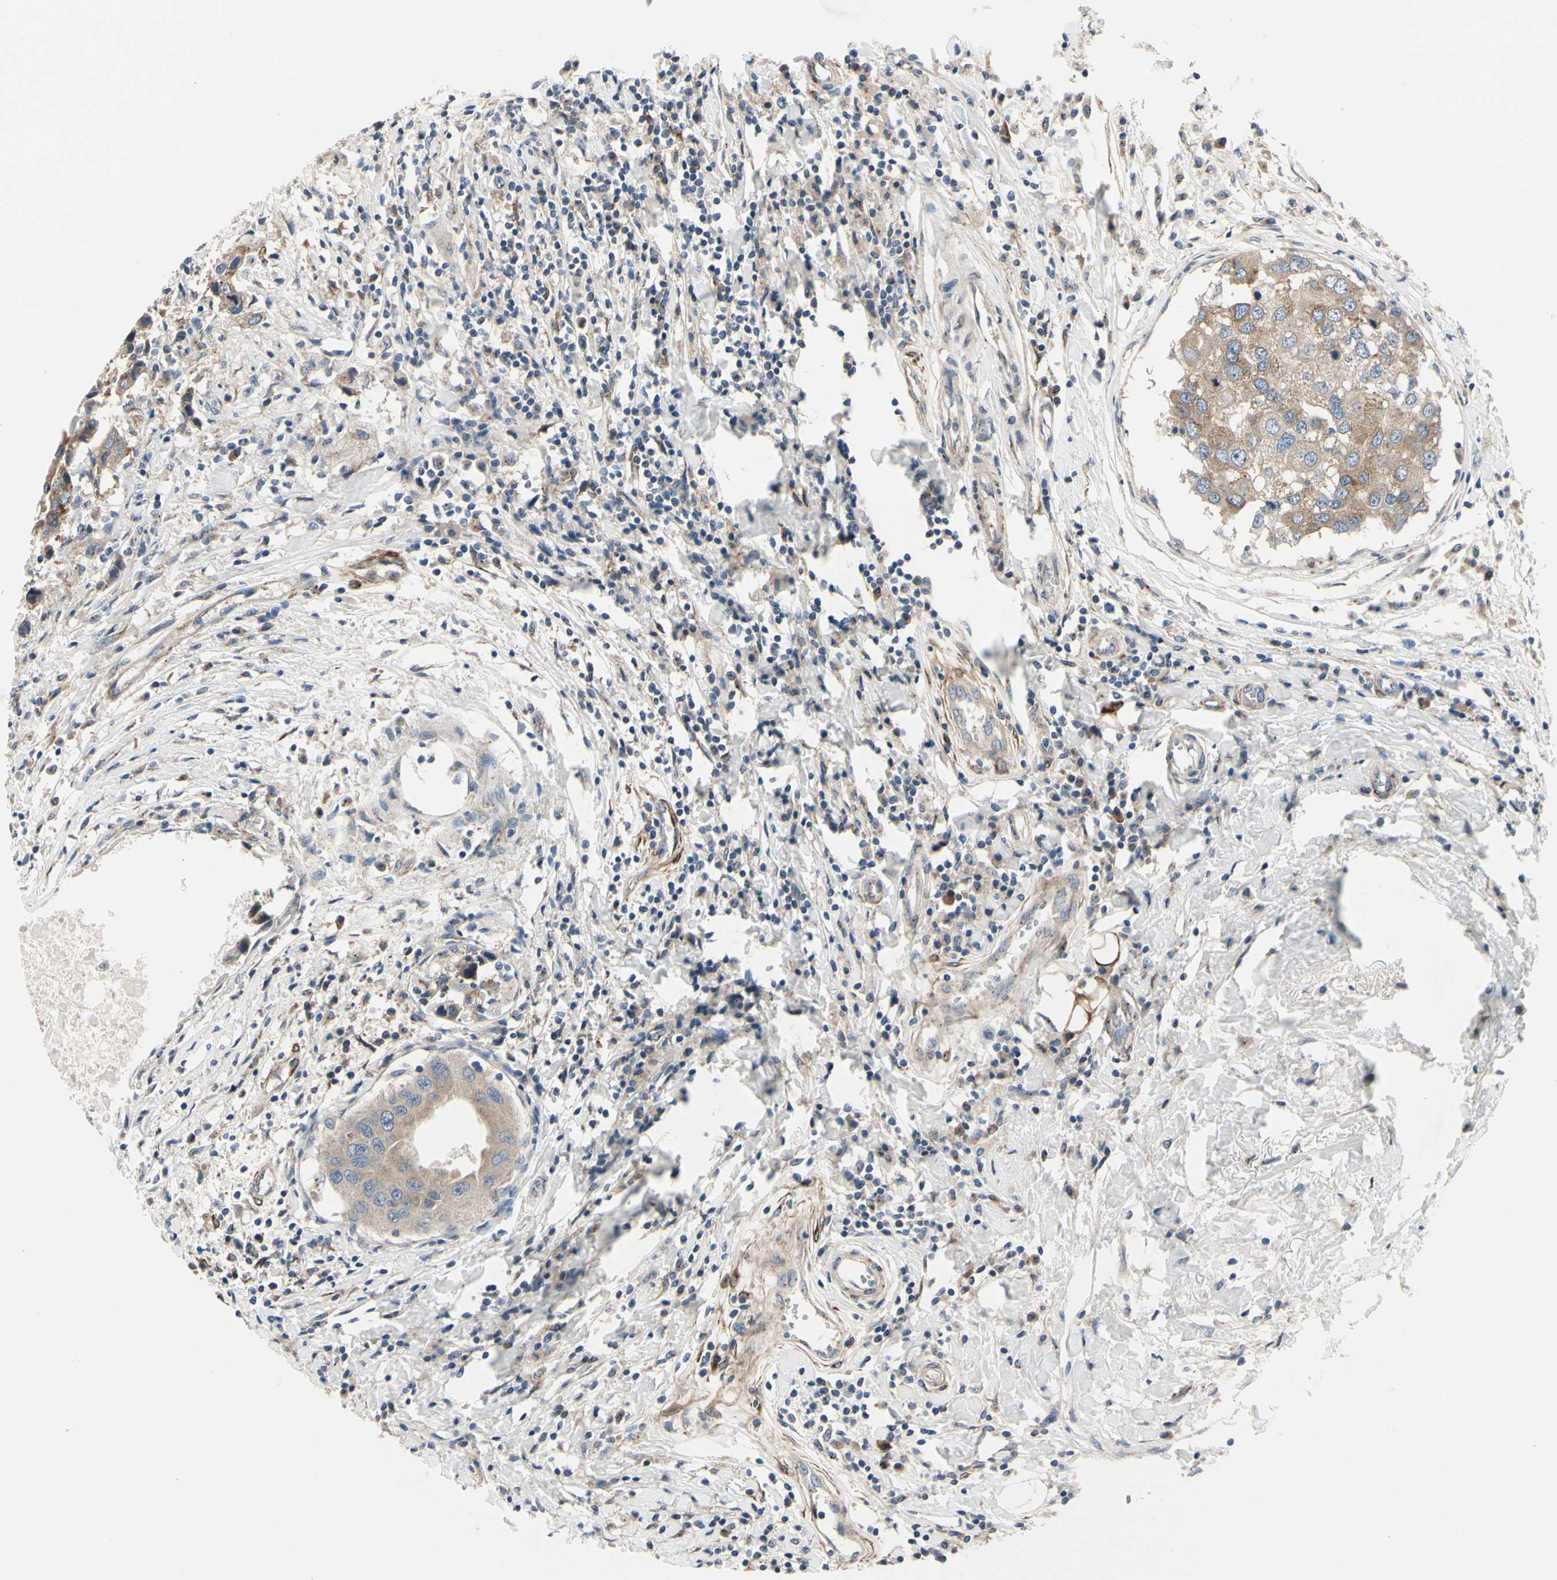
{"staining": {"intensity": "strong", "quantity": ">75%", "location": "cytoplasmic/membranous"}, "tissue": "breast cancer", "cell_type": "Tumor cells", "image_type": "cancer", "snomed": [{"axis": "morphology", "description": "Duct carcinoma"}, {"axis": "topography", "description": "Breast"}], "caption": "Invasive ductal carcinoma (breast) stained for a protein (brown) reveals strong cytoplasmic/membranous positive expression in approximately >75% of tumor cells.", "gene": "PRKAR2B", "patient": {"sex": "female", "age": 27}}